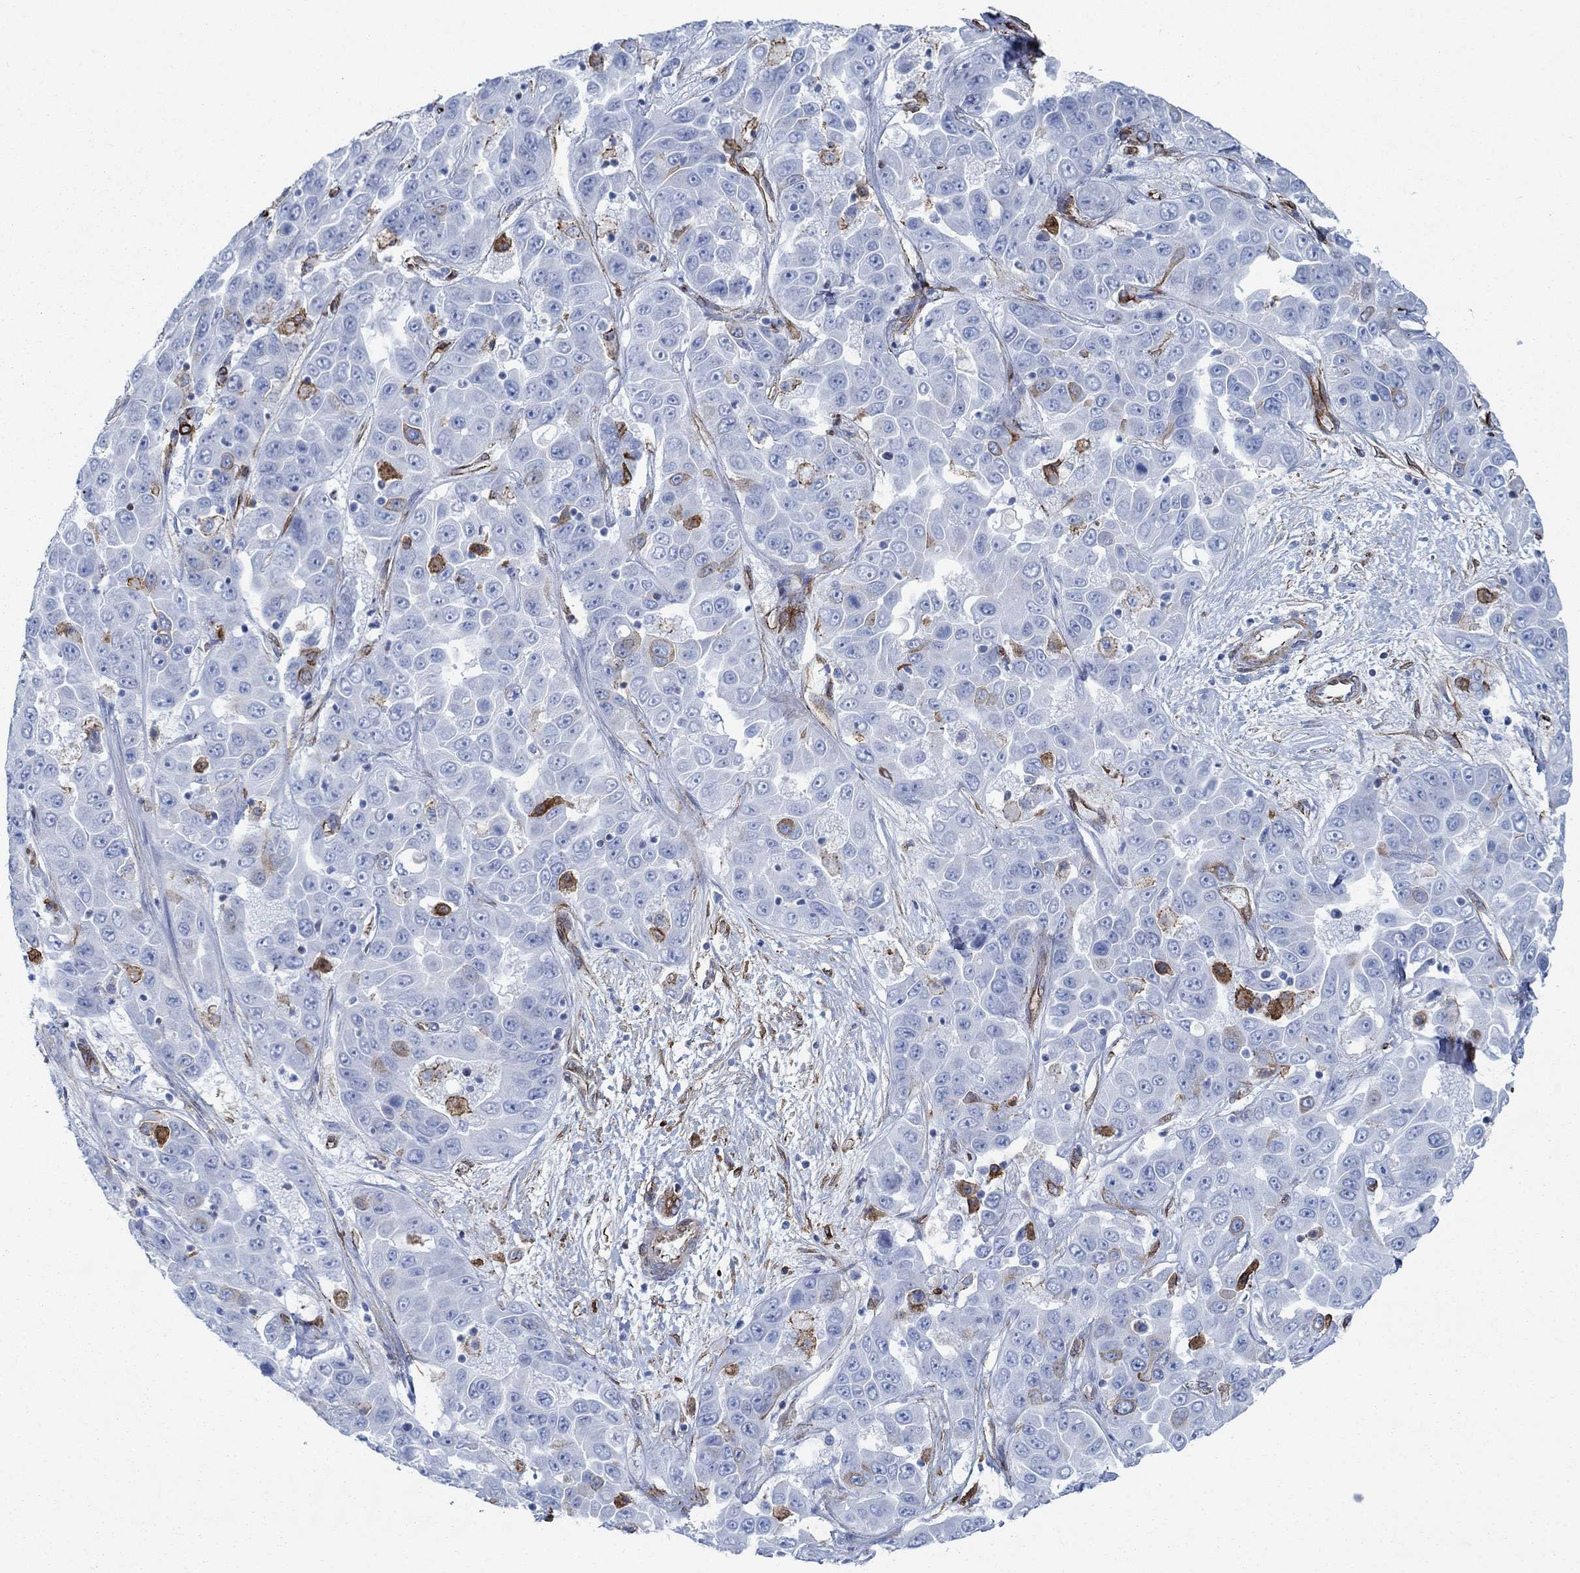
{"staining": {"intensity": "strong", "quantity": "<25%", "location": "cytoplasmic/membranous"}, "tissue": "liver cancer", "cell_type": "Tumor cells", "image_type": "cancer", "snomed": [{"axis": "morphology", "description": "Cholangiocarcinoma"}, {"axis": "topography", "description": "Liver"}], "caption": "Protein staining of liver cancer (cholangiocarcinoma) tissue exhibits strong cytoplasmic/membranous positivity in about <25% of tumor cells. Using DAB (3,3'-diaminobenzidine) (brown) and hematoxylin (blue) stains, captured at high magnification using brightfield microscopy.", "gene": "STC2", "patient": {"sex": "female", "age": 52}}